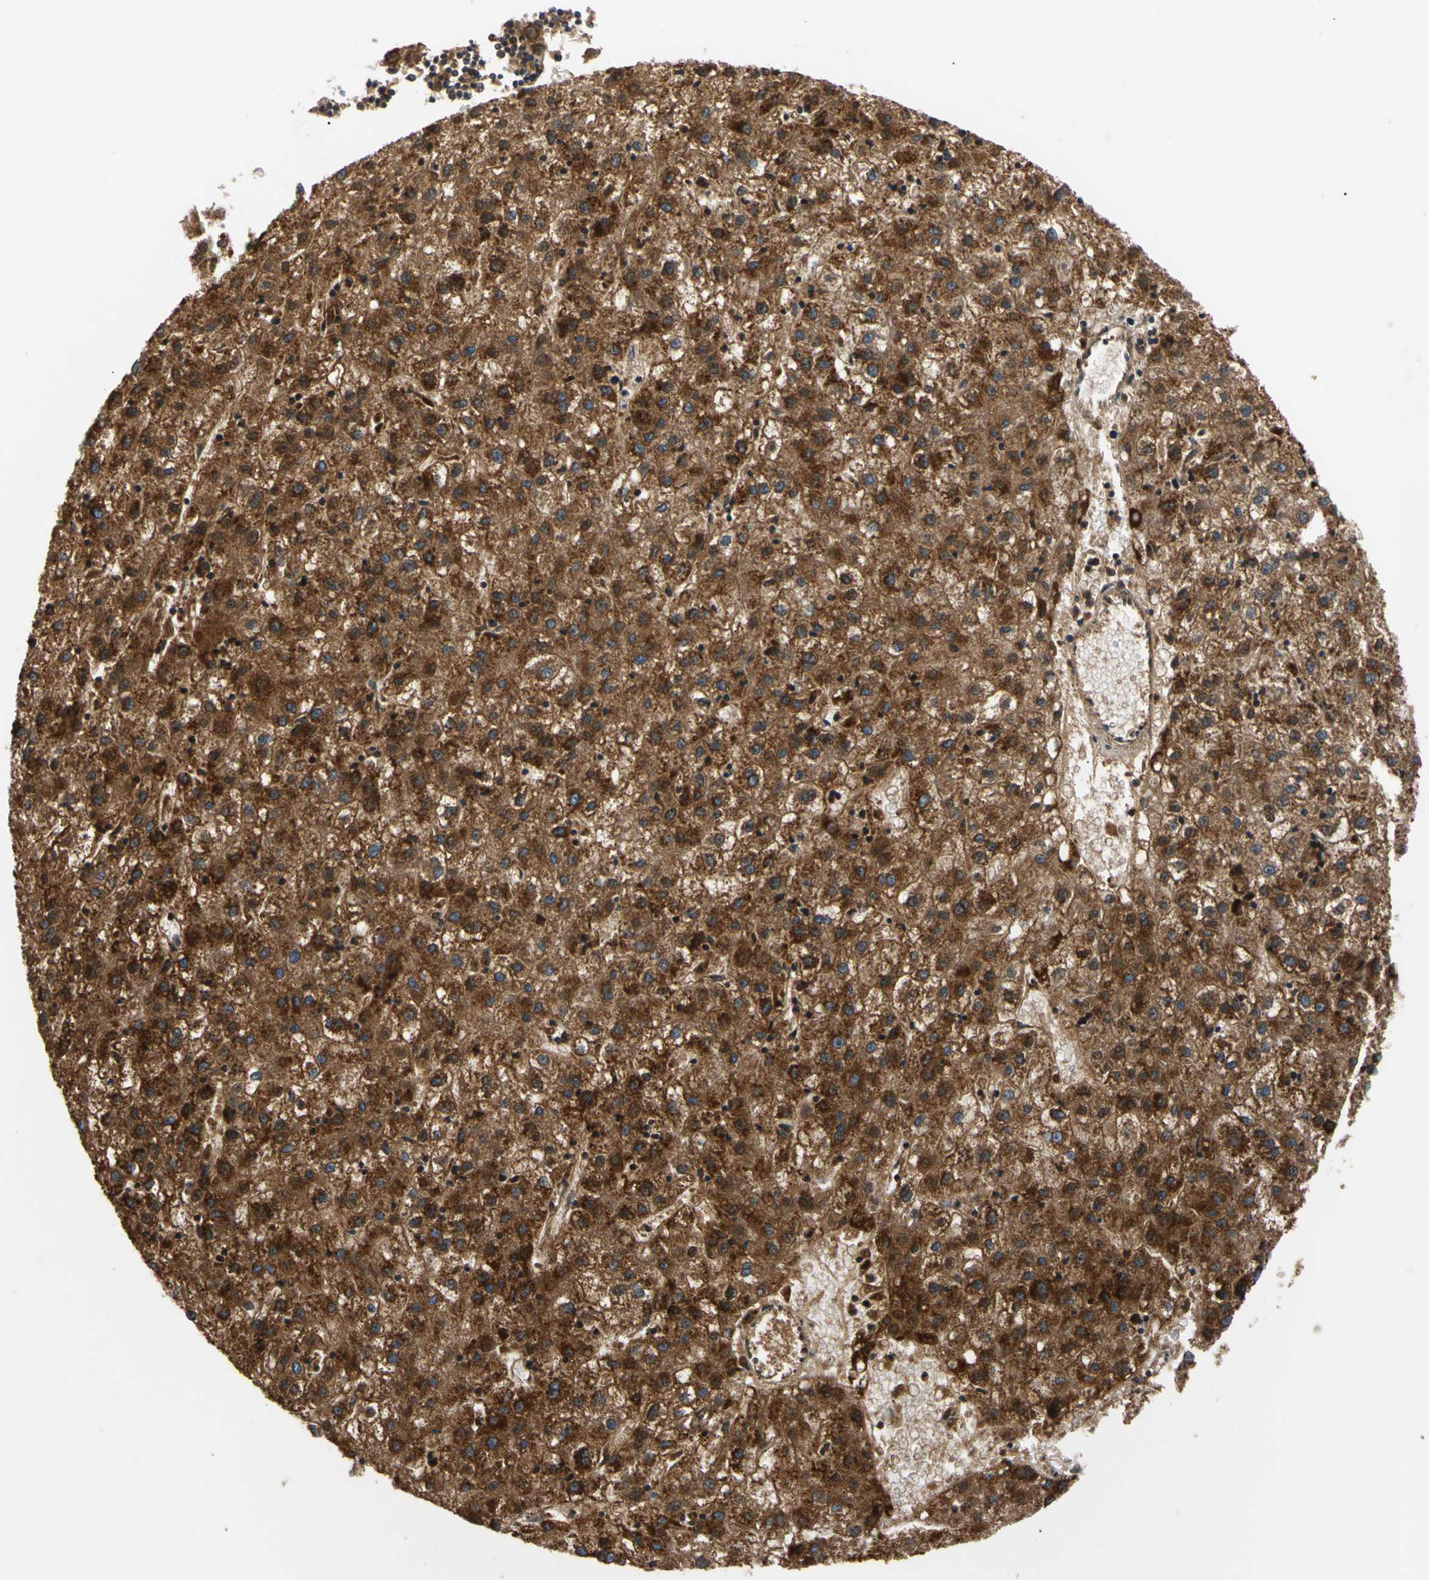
{"staining": {"intensity": "strong", "quantity": ">75%", "location": "cytoplasmic/membranous"}, "tissue": "liver cancer", "cell_type": "Tumor cells", "image_type": "cancer", "snomed": [{"axis": "morphology", "description": "Carcinoma, Hepatocellular, NOS"}, {"axis": "topography", "description": "Liver"}], "caption": "About >75% of tumor cells in human hepatocellular carcinoma (liver) exhibit strong cytoplasmic/membranous protein expression as visualized by brown immunohistochemical staining.", "gene": "CLPP", "patient": {"sex": "male", "age": 72}}